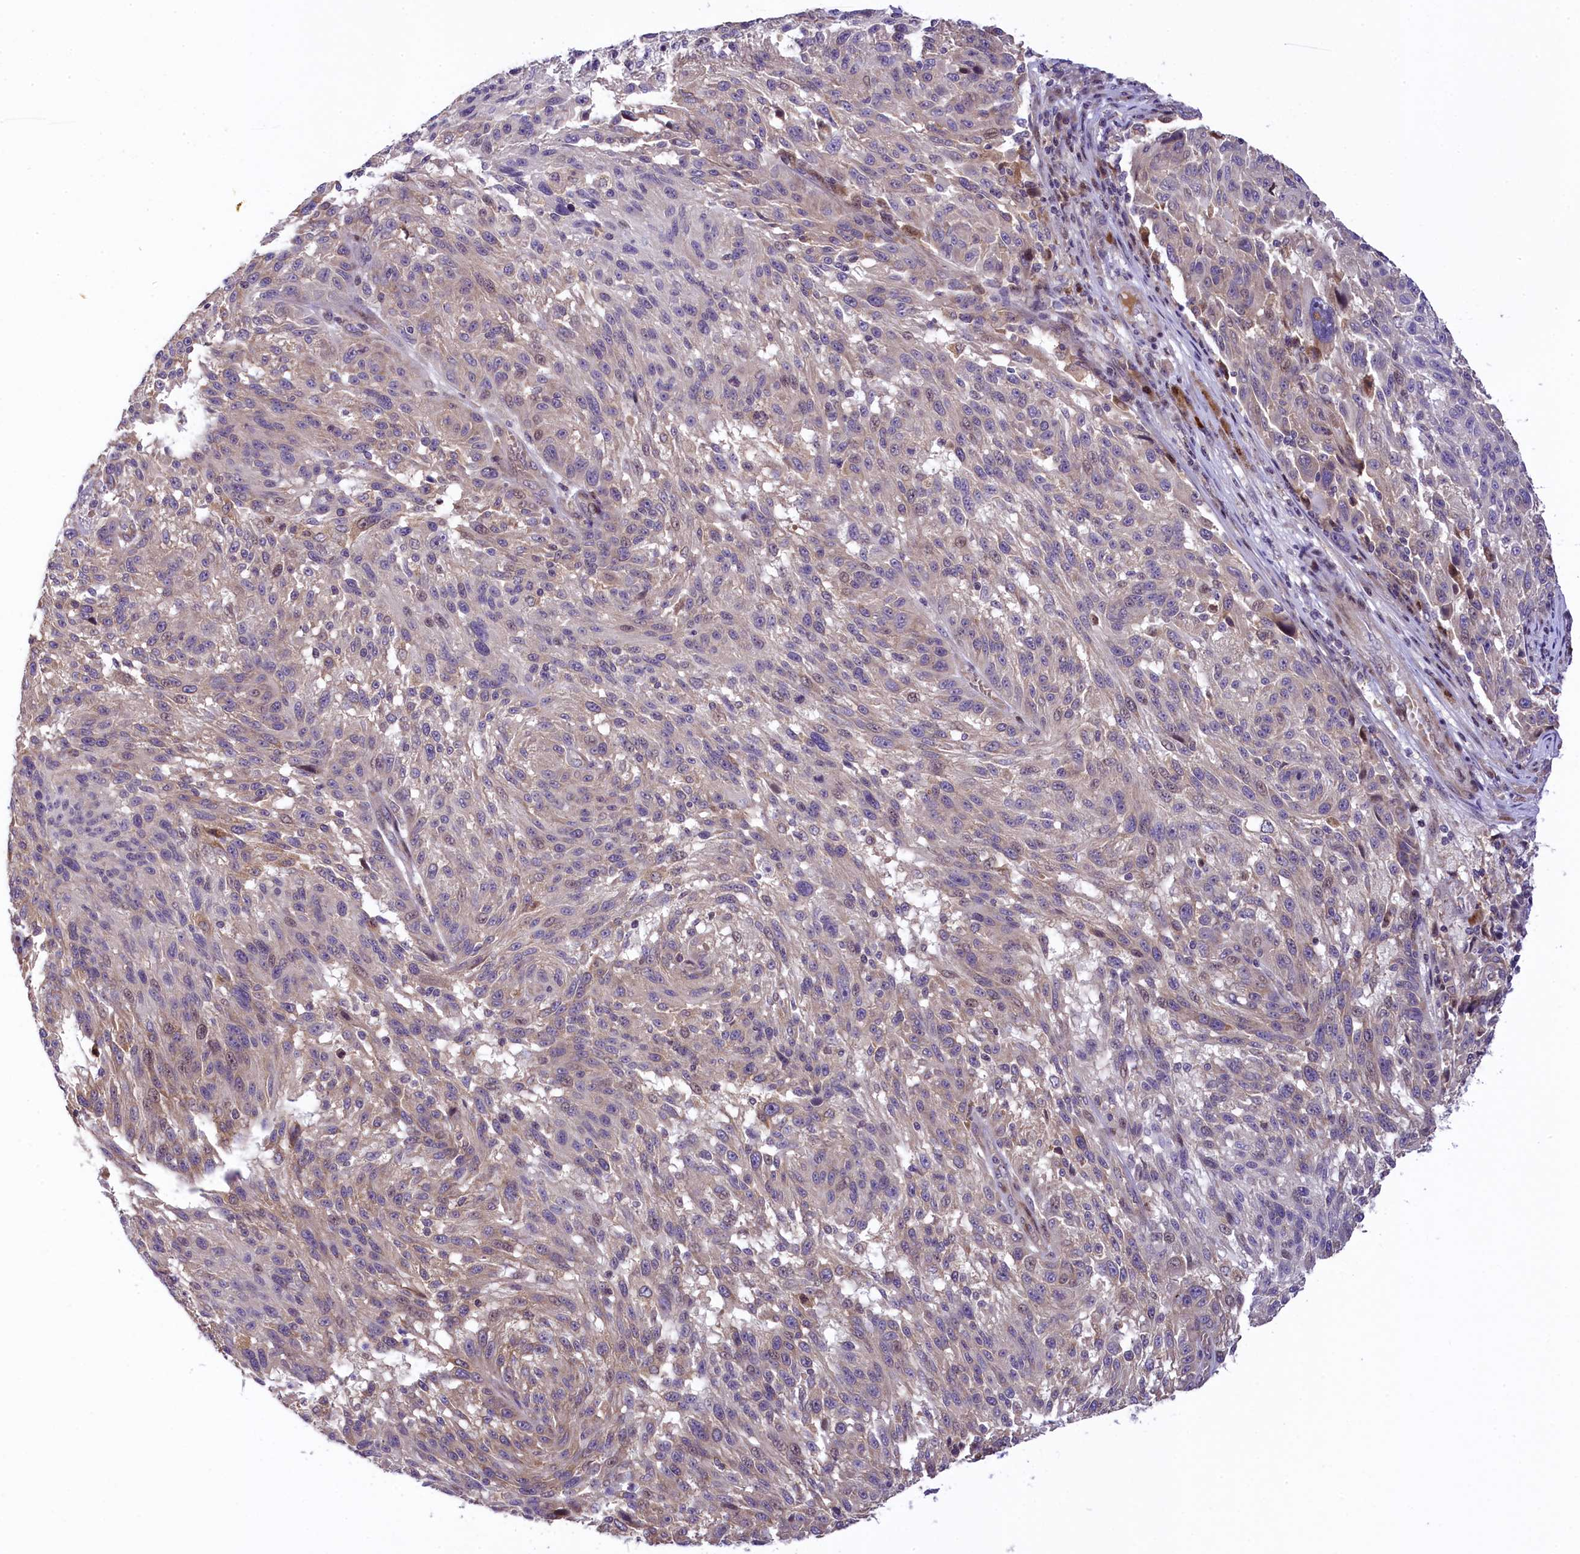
{"staining": {"intensity": "weak", "quantity": "<25%", "location": "cytoplasmic/membranous,nuclear"}, "tissue": "melanoma", "cell_type": "Tumor cells", "image_type": "cancer", "snomed": [{"axis": "morphology", "description": "Malignant melanoma, NOS"}, {"axis": "topography", "description": "Skin"}], "caption": "IHC micrograph of melanoma stained for a protein (brown), which displays no staining in tumor cells.", "gene": "RBBP8", "patient": {"sex": "male", "age": 53}}